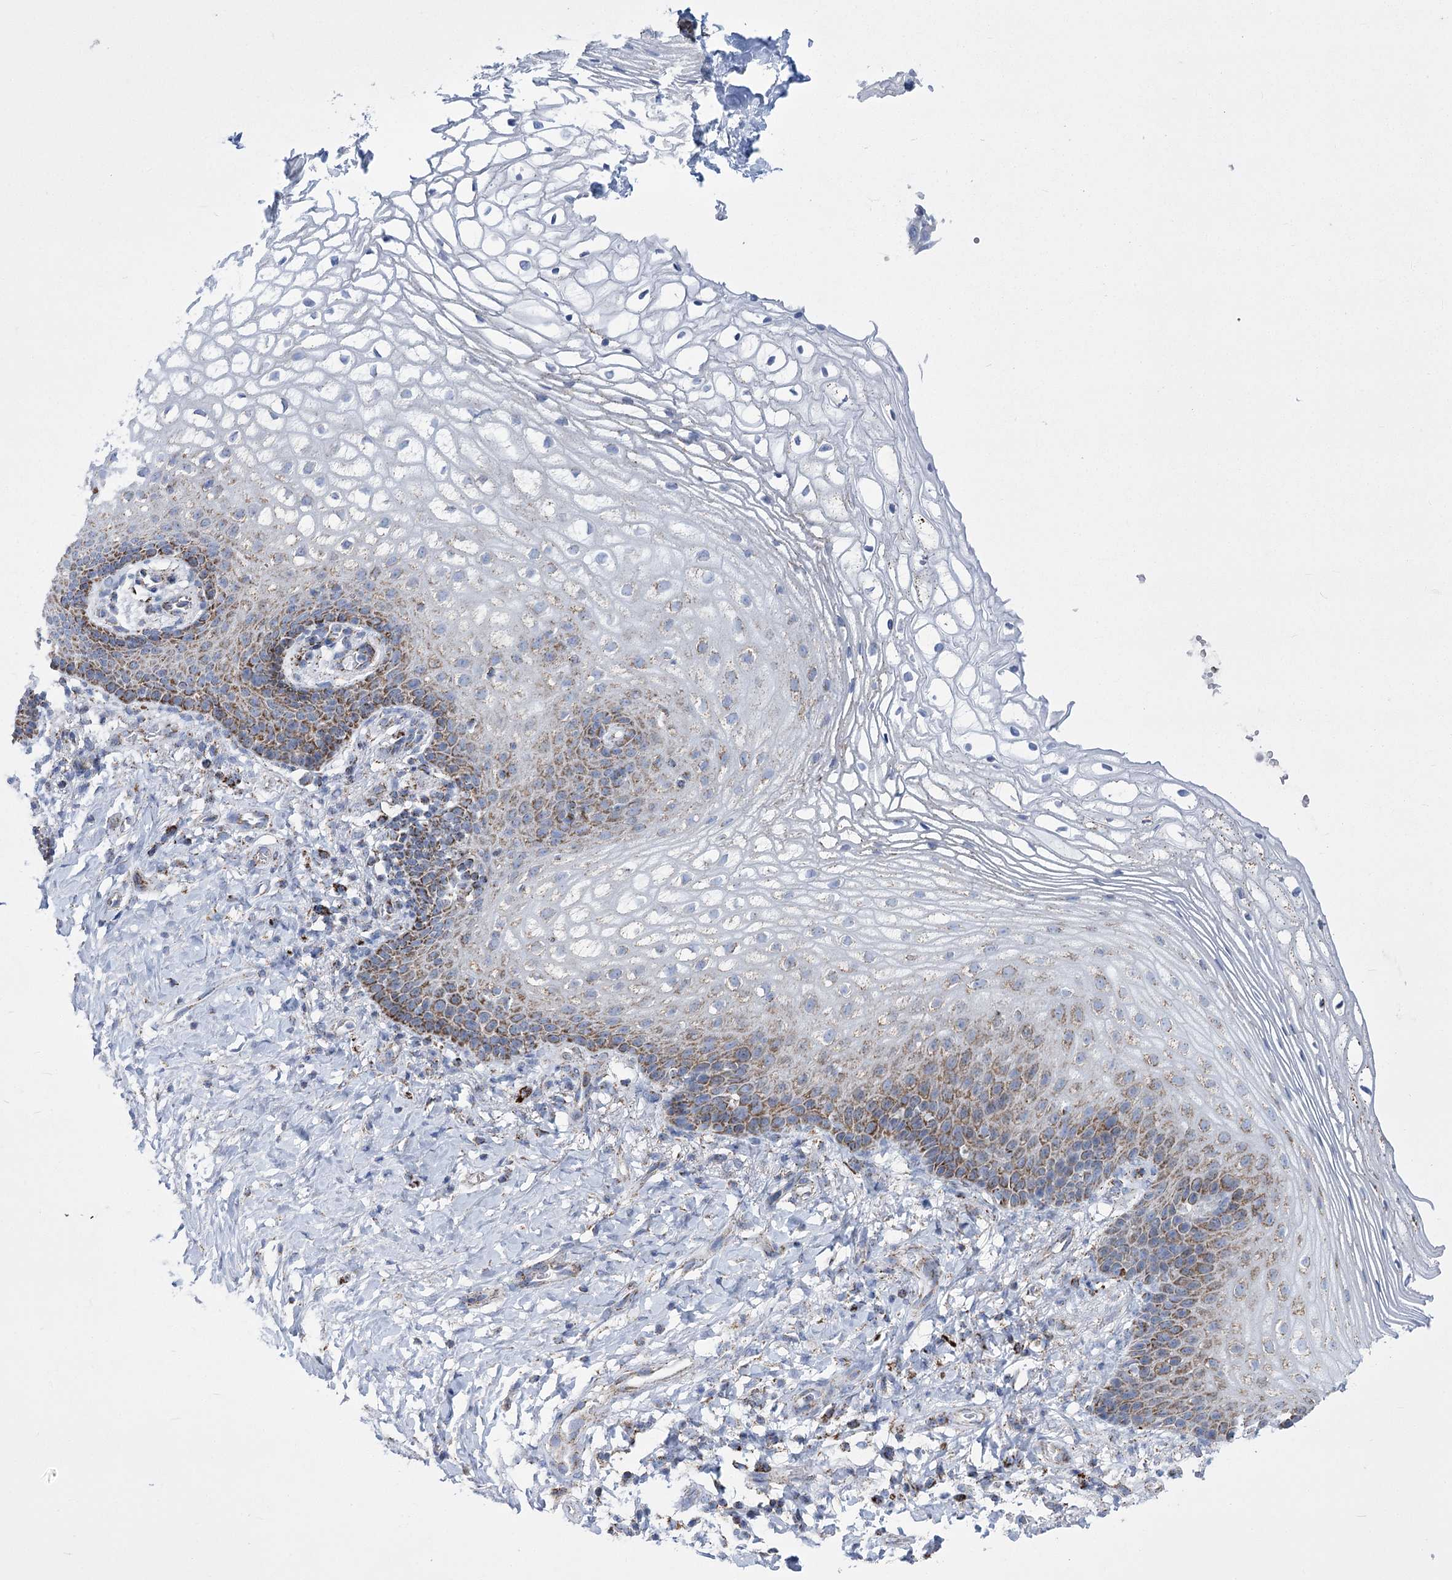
{"staining": {"intensity": "moderate", "quantity": "25%-75%", "location": "cytoplasmic/membranous"}, "tissue": "vagina", "cell_type": "Squamous epithelial cells", "image_type": "normal", "snomed": [{"axis": "morphology", "description": "Normal tissue, NOS"}, {"axis": "topography", "description": "Vagina"}], "caption": "Benign vagina shows moderate cytoplasmic/membranous expression in approximately 25%-75% of squamous epithelial cells The protein is shown in brown color, while the nuclei are stained blue..", "gene": "PDHB", "patient": {"sex": "female", "age": 60}}